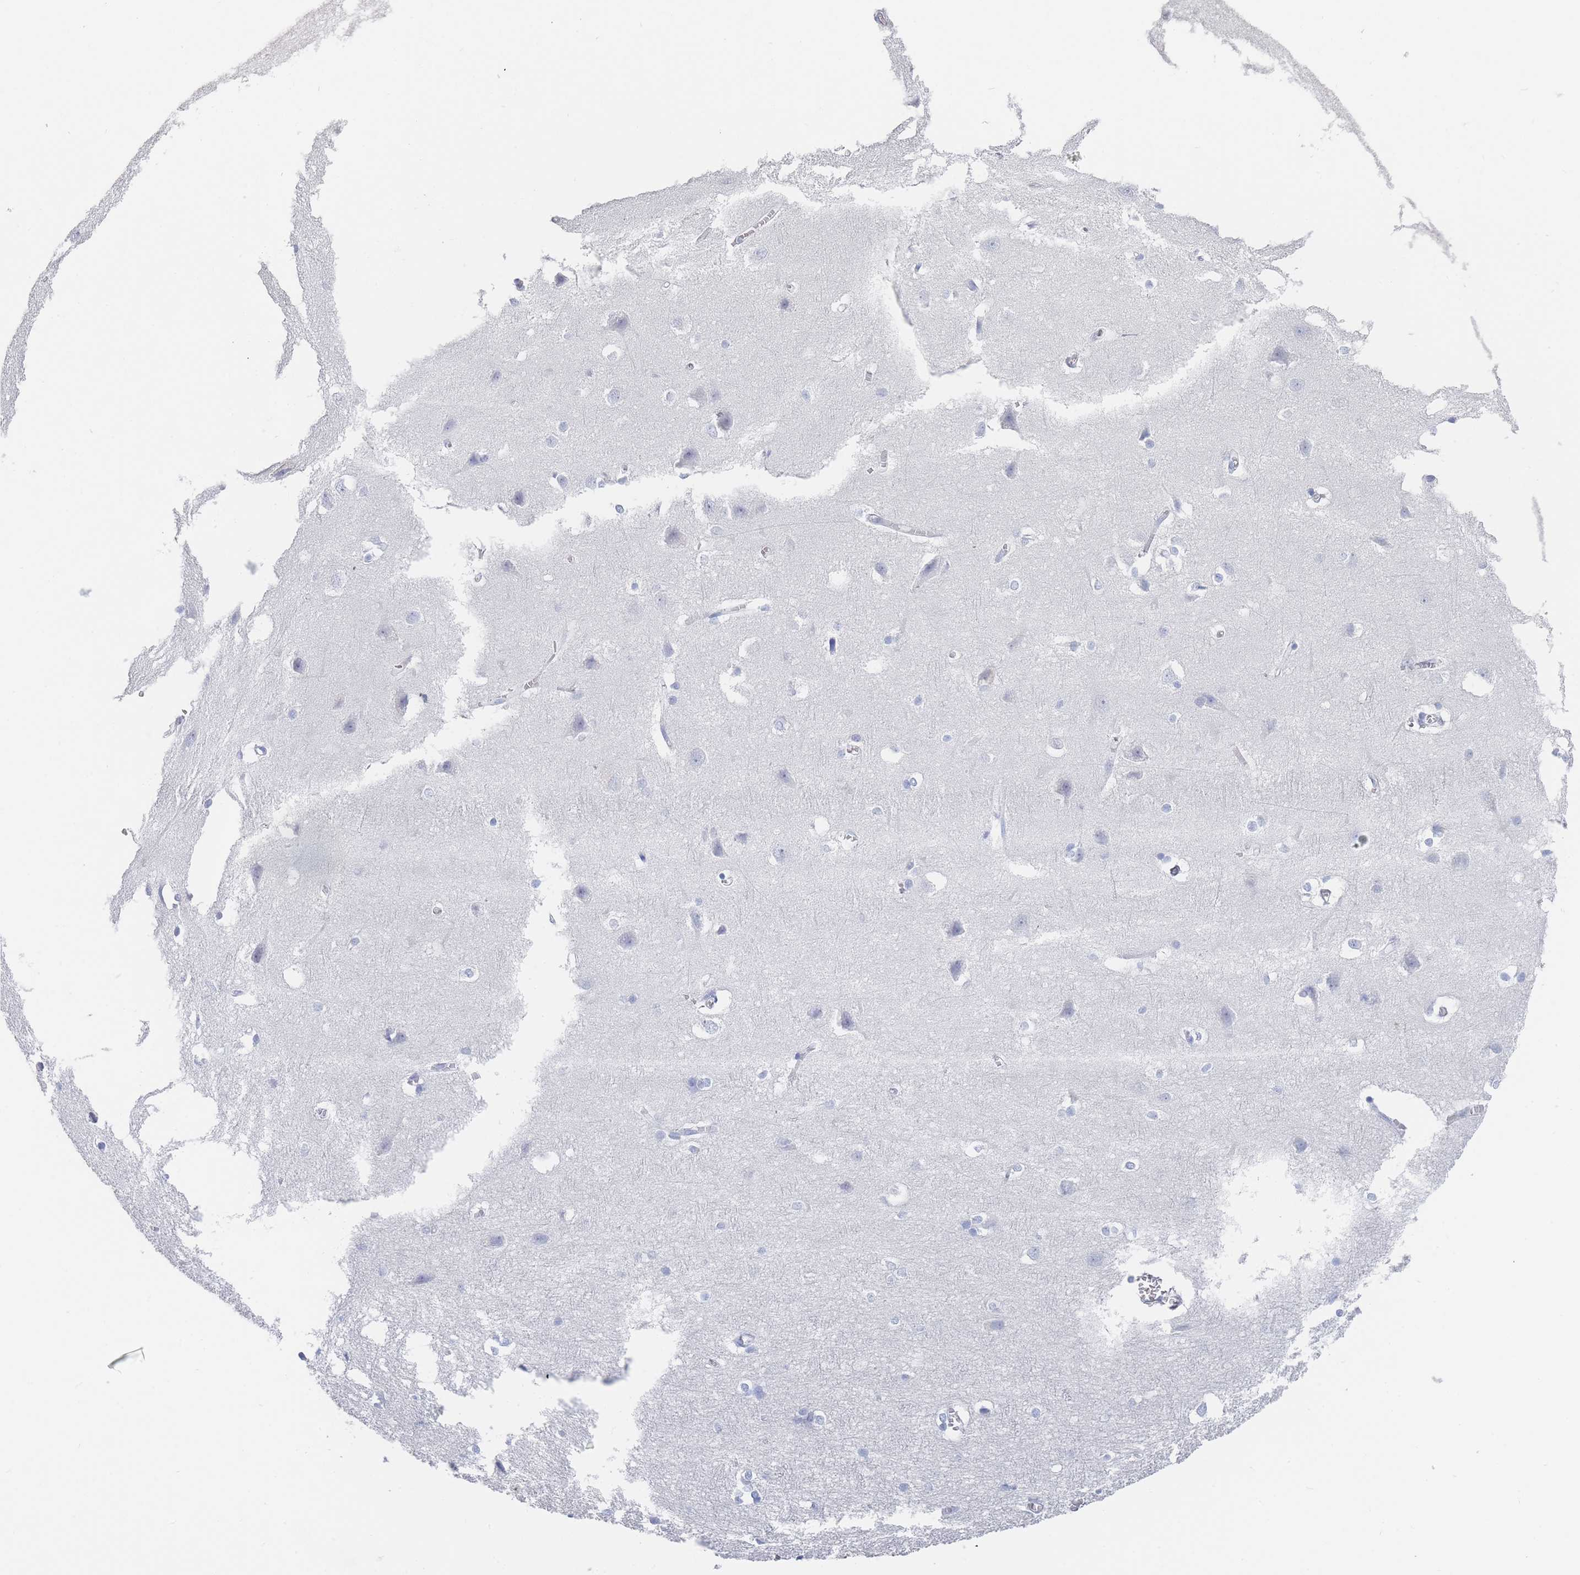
{"staining": {"intensity": "negative", "quantity": "none", "location": "none"}, "tissue": "cerebral cortex", "cell_type": "Endothelial cells", "image_type": "normal", "snomed": [{"axis": "morphology", "description": "Normal tissue, NOS"}, {"axis": "topography", "description": "Cerebral cortex"}], "caption": "Histopathology image shows no protein expression in endothelial cells of normal cerebral cortex.", "gene": "SLC25A35", "patient": {"sex": "male", "age": 37}}